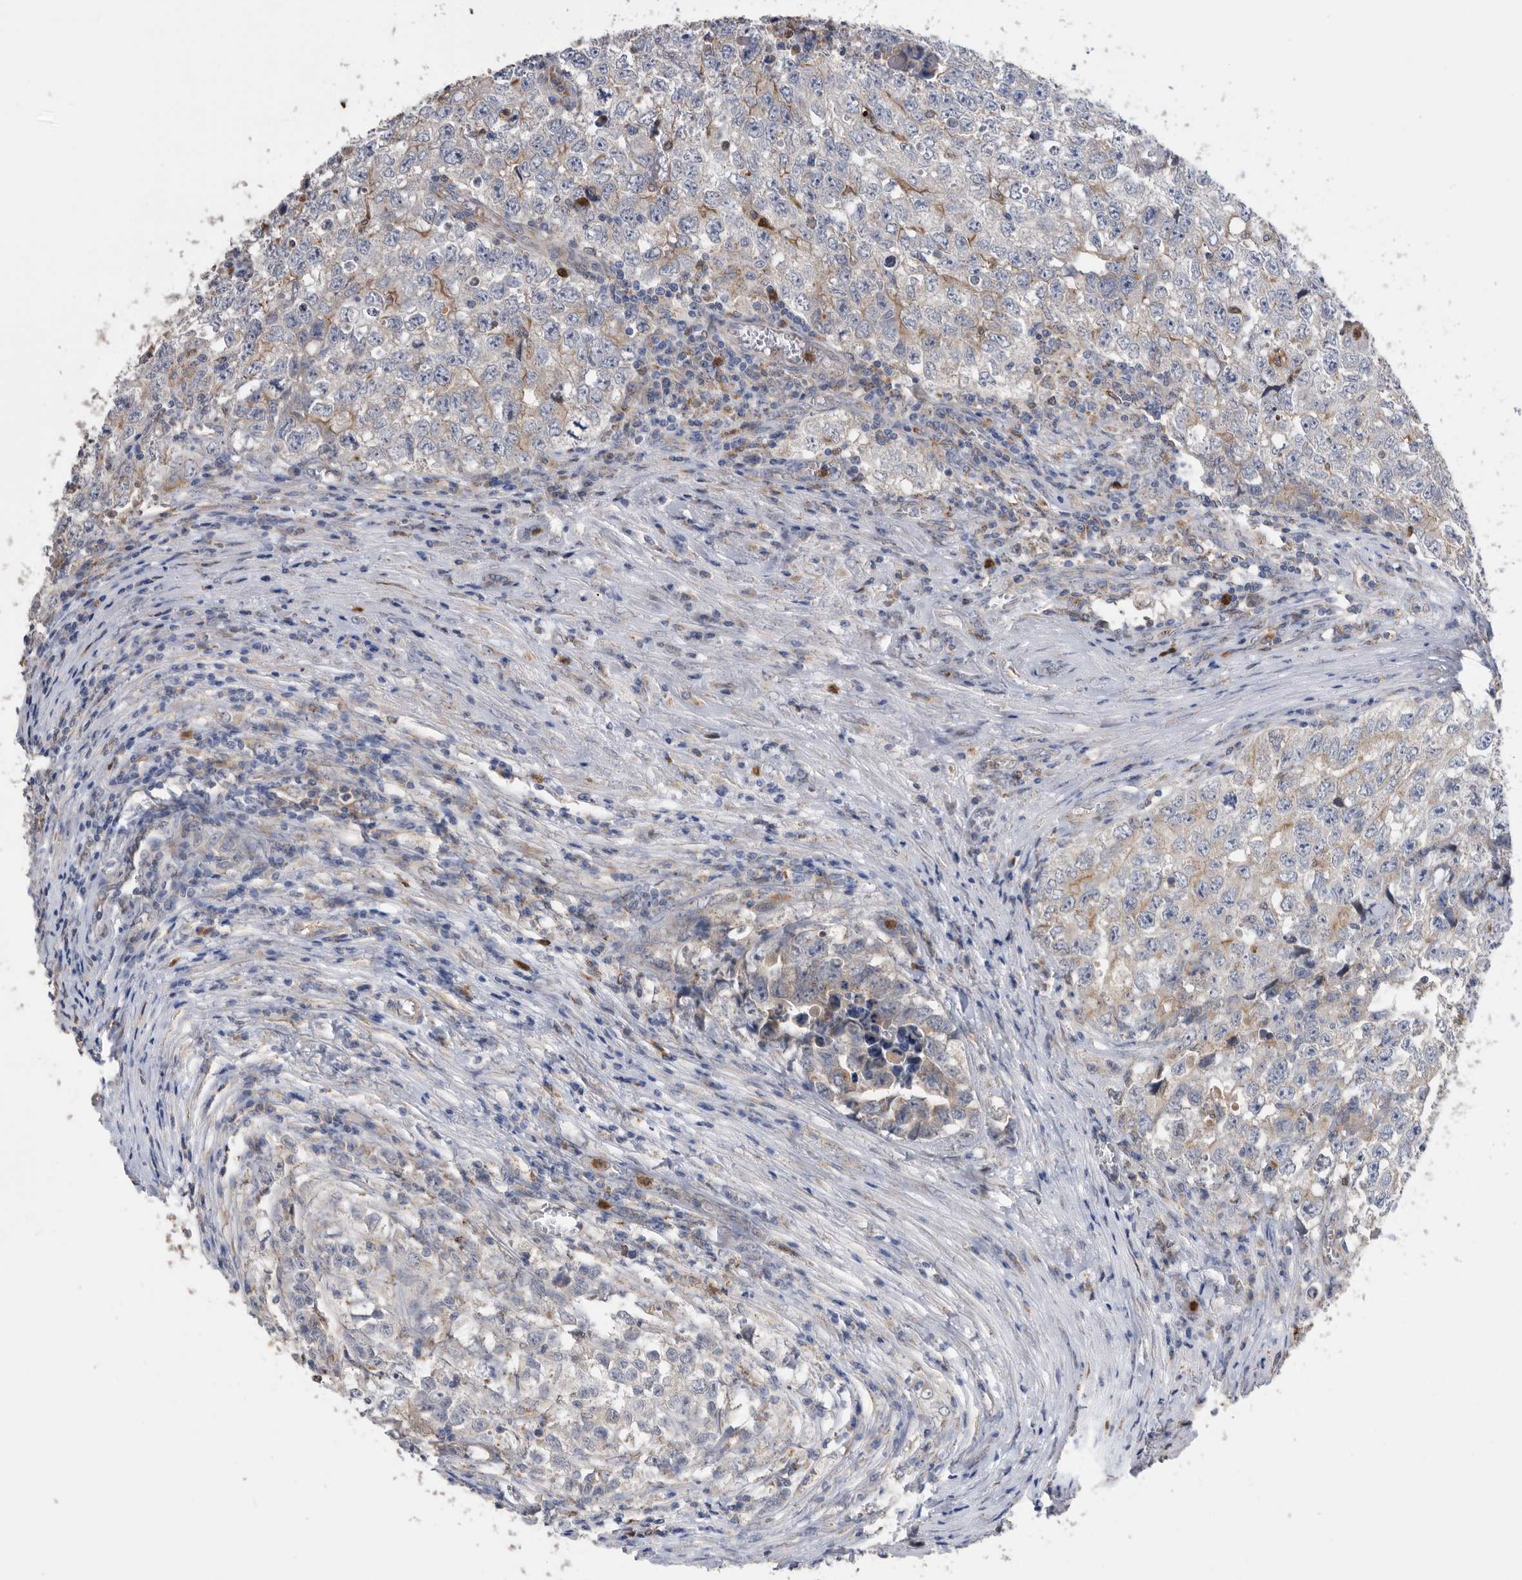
{"staining": {"intensity": "negative", "quantity": "none", "location": "none"}, "tissue": "testis cancer", "cell_type": "Tumor cells", "image_type": "cancer", "snomed": [{"axis": "morphology", "description": "Seminoma, NOS"}, {"axis": "morphology", "description": "Carcinoma, Embryonal, NOS"}, {"axis": "topography", "description": "Testis"}], "caption": "DAB immunohistochemical staining of seminoma (testis) exhibits no significant staining in tumor cells.", "gene": "CRISPLD2", "patient": {"sex": "male", "age": 43}}